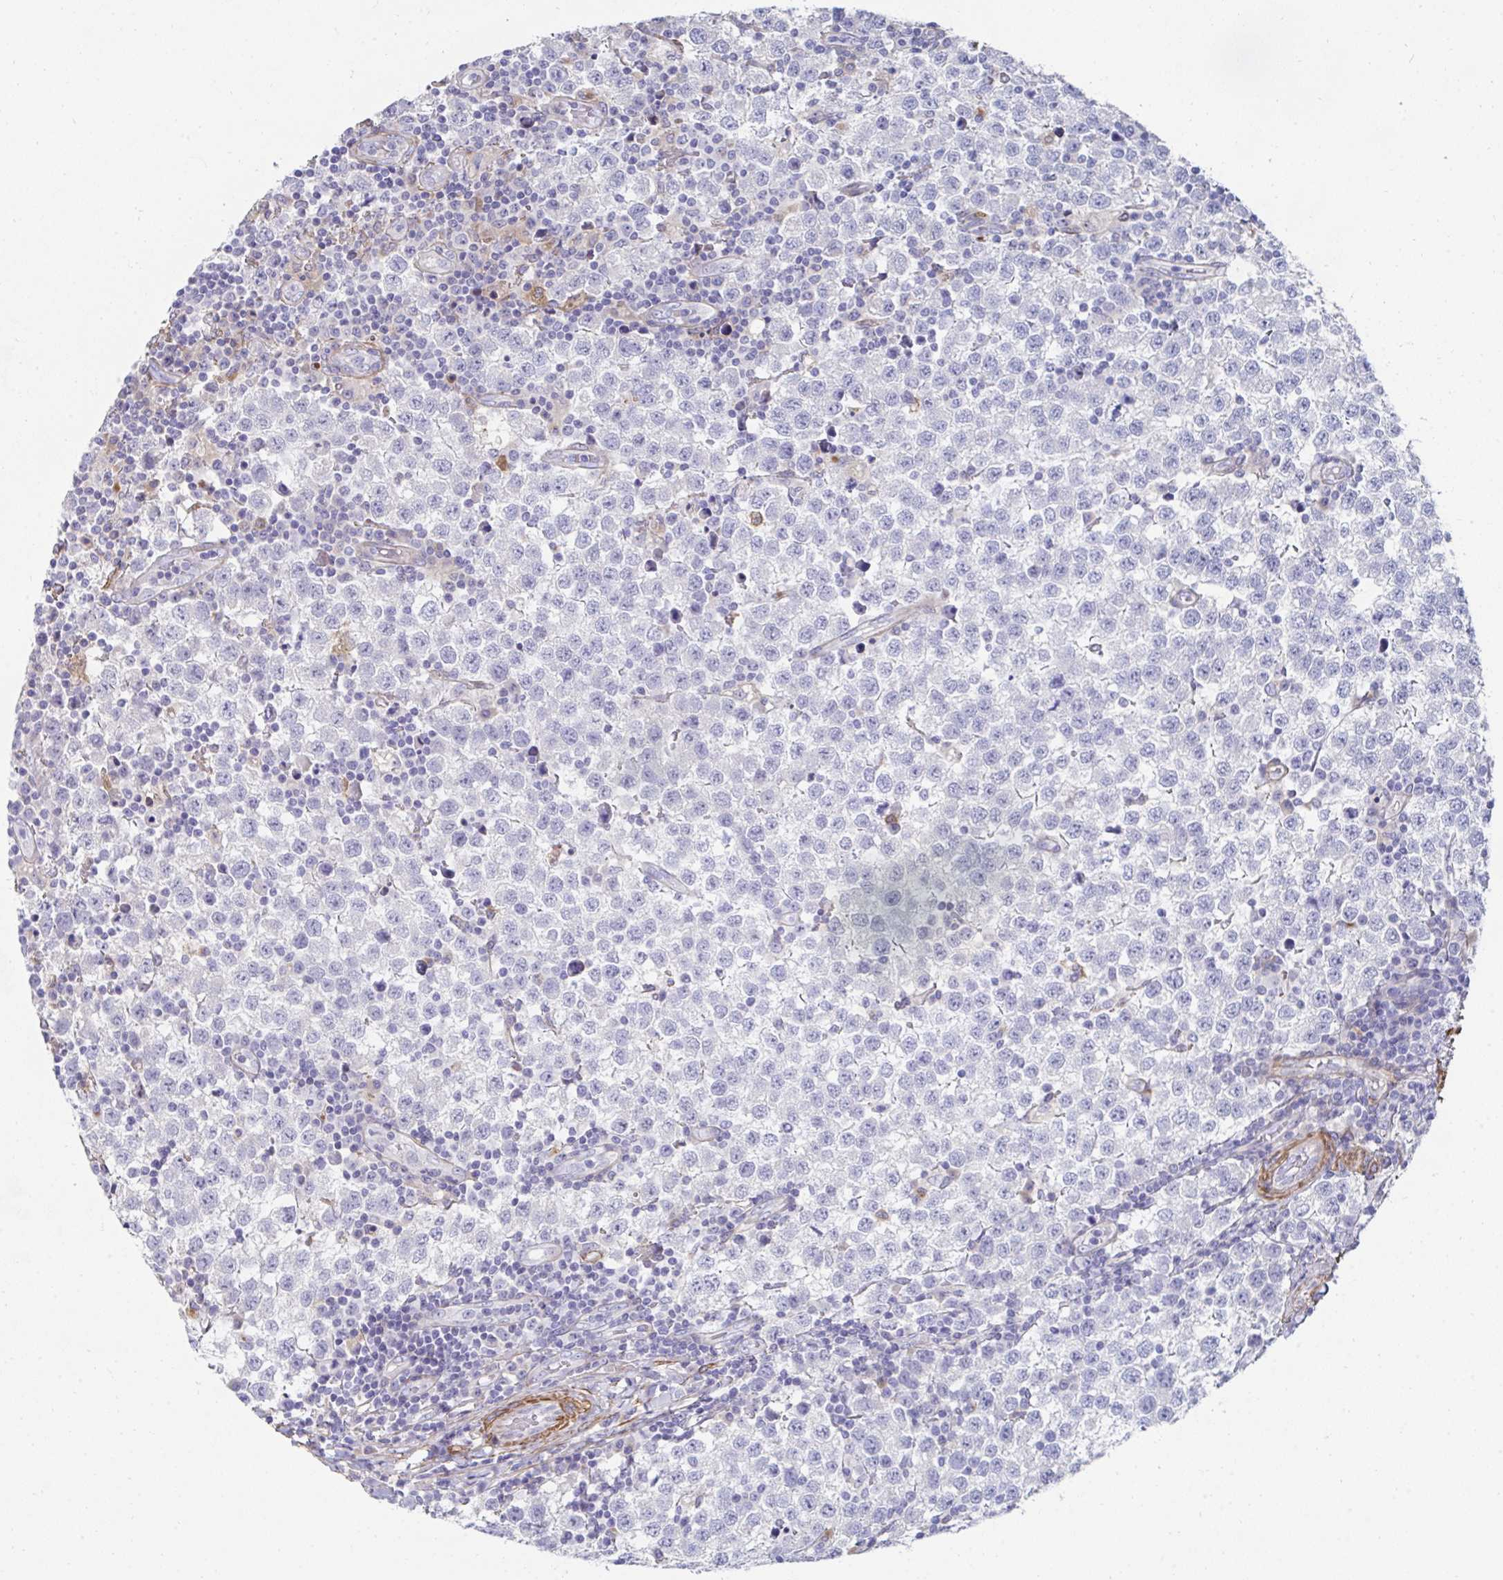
{"staining": {"intensity": "negative", "quantity": "none", "location": "none"}, "tissue": "testis cancer", "cell_type": "Tumor cells", "image_type": "cancer", "snomed": [{"axis": "morphology", "description": "Seminoma, NOS"}, {"axis": "topography", "description": "Testis"}], "caption": "This is an immunohistochemistry photomicrograph of human testis cancer. There is no staining in tumor cells.", "gene": "FBXL13", "patient": {"sex": "male", "age": 34}}